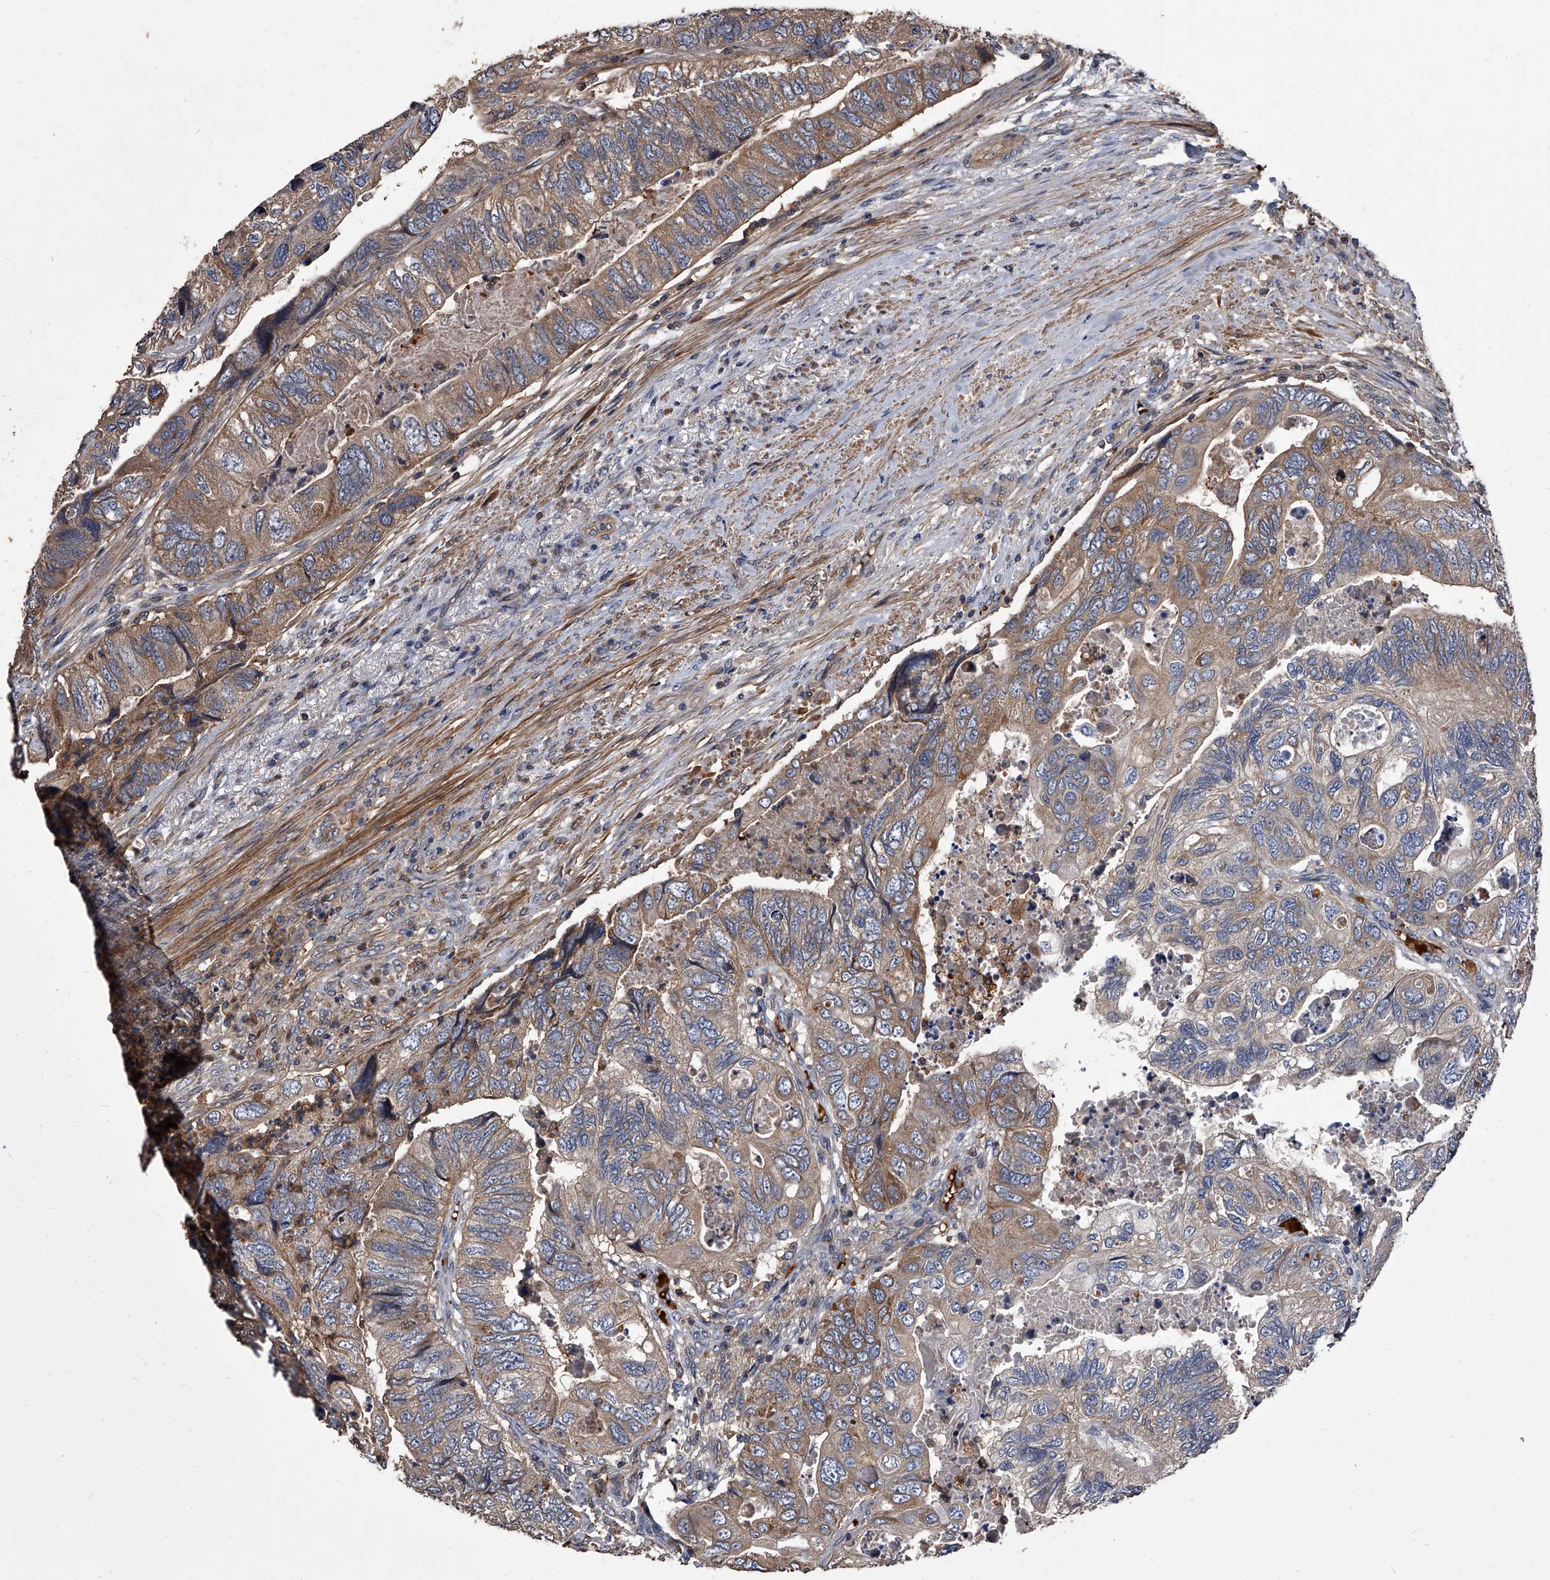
{"staining": {"intensity": "moderate", "quantity": ">75%", "location": "cytoplasmic/membranous"}, "tissue": "colorectal cancer", "cell_type": "Tumor cells", "image_type": "cancer", "snomed": [{"axis": "morphology", "description": "Adenocarcinoma, NOS"}, {"axis": "topography", "description": "Rectum"}], "caption": "A histopathology image showing moderate cytoplasmic/membranous staining in approximately >75% of tumor cells in colorectal cancer, as visualized by brown immunohistochemical staining.", "gene": "STK36", "patient": {"sex": "male", "age": 63}}